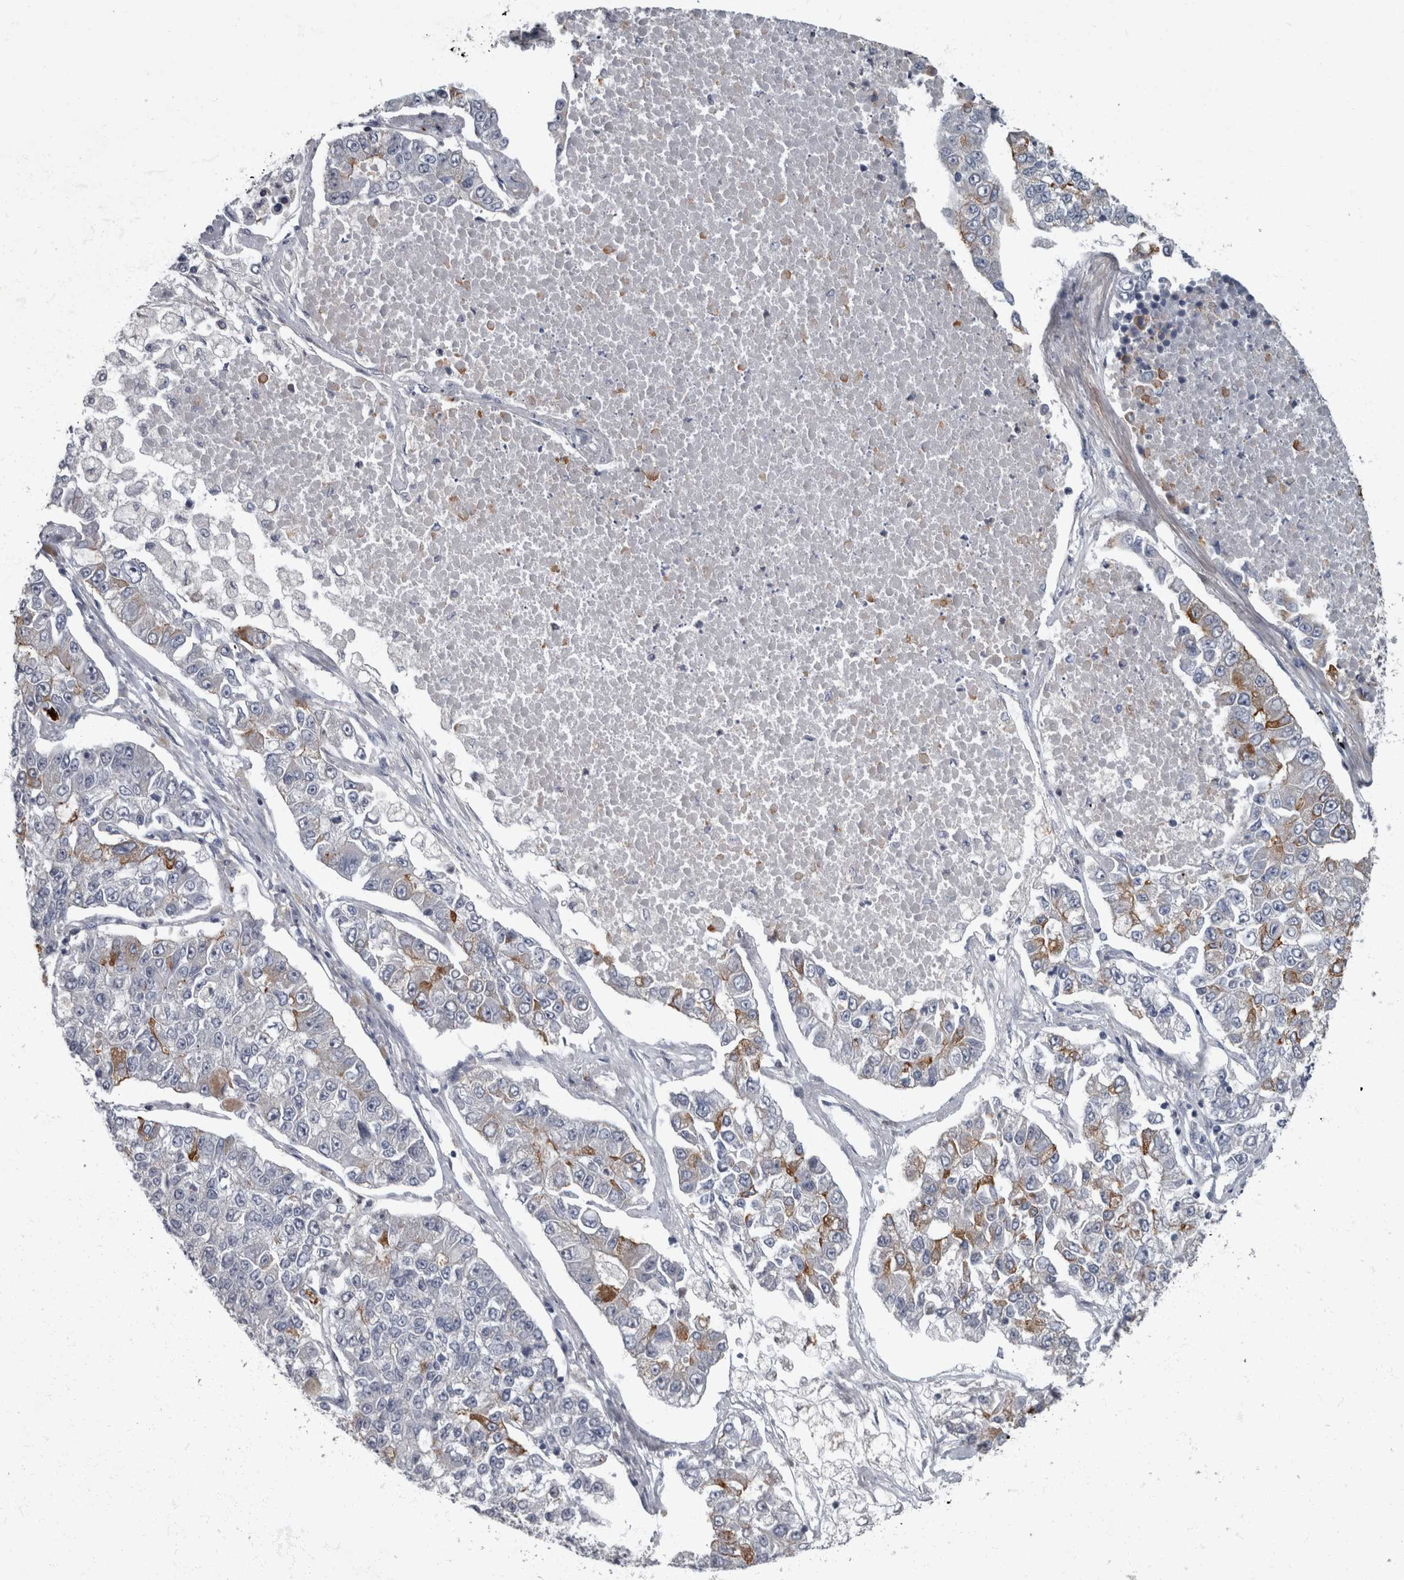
{"staining": {"intensity": "moderate", "quantity": "<25%", "location": "cytoplasmic/membranous"}, "tissue": "lung cancer", "cell_type": "Tumor cells", "image_type": "cancer", "snomed": [{"axis": "morphology", "description": "Adenocarcinoma, NOS"}, {"axis": "topography", "description": "Lung"}], "caption": "DAB (3,3'-diaminobenzidine) immunohistochemical staining of adenocarcinoma (lung) shows moderate cytoplasmic/membranous protein positivity in approximately <25% of tumor cells. Using DAB (brown) and hematoxylin (blue) stains, captured at high magnification using brightfield microscopy.", "gene": "CDC42BPG", "patient": {"sex": "male", "age": 49}}